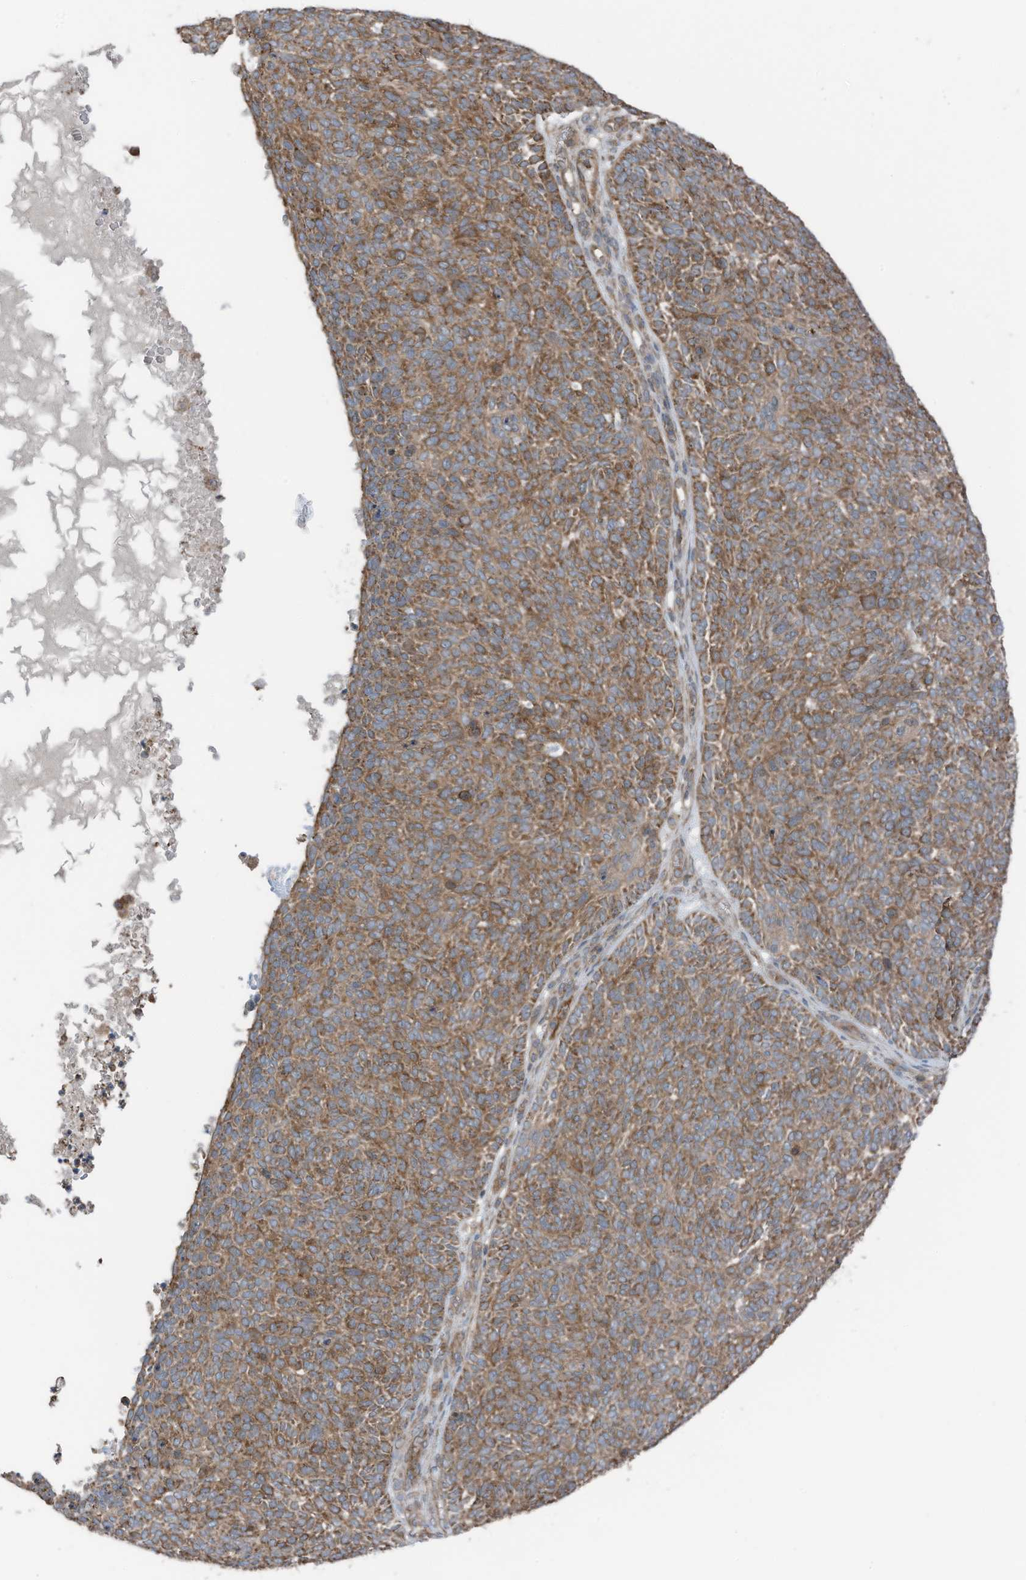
{"staining": {"intensity": "moderate", "quantity": ">75%", "location": "cytoplasmic/membranous"}, "tissue": "skin cancer", "cell_type": "Tumor cells", "image_type": "cancer", "snomed": [{"axis": "morphology", "description": "Squamous cell carcinoma, NOS"}, {"axis": "topography", "description": "Skin"}], "caption": "Squamous cell carcinoma (skin) stained with immunohistochemistry (IHC) demonstrates moderate cytoplasmic/membranous expression in about >75% of tumor cells. The protein of interest is shown in brown color, while the nuclei are stained blue.", "gene": "TXNDC9", "patient": {"sex": "female", "age": 90}}